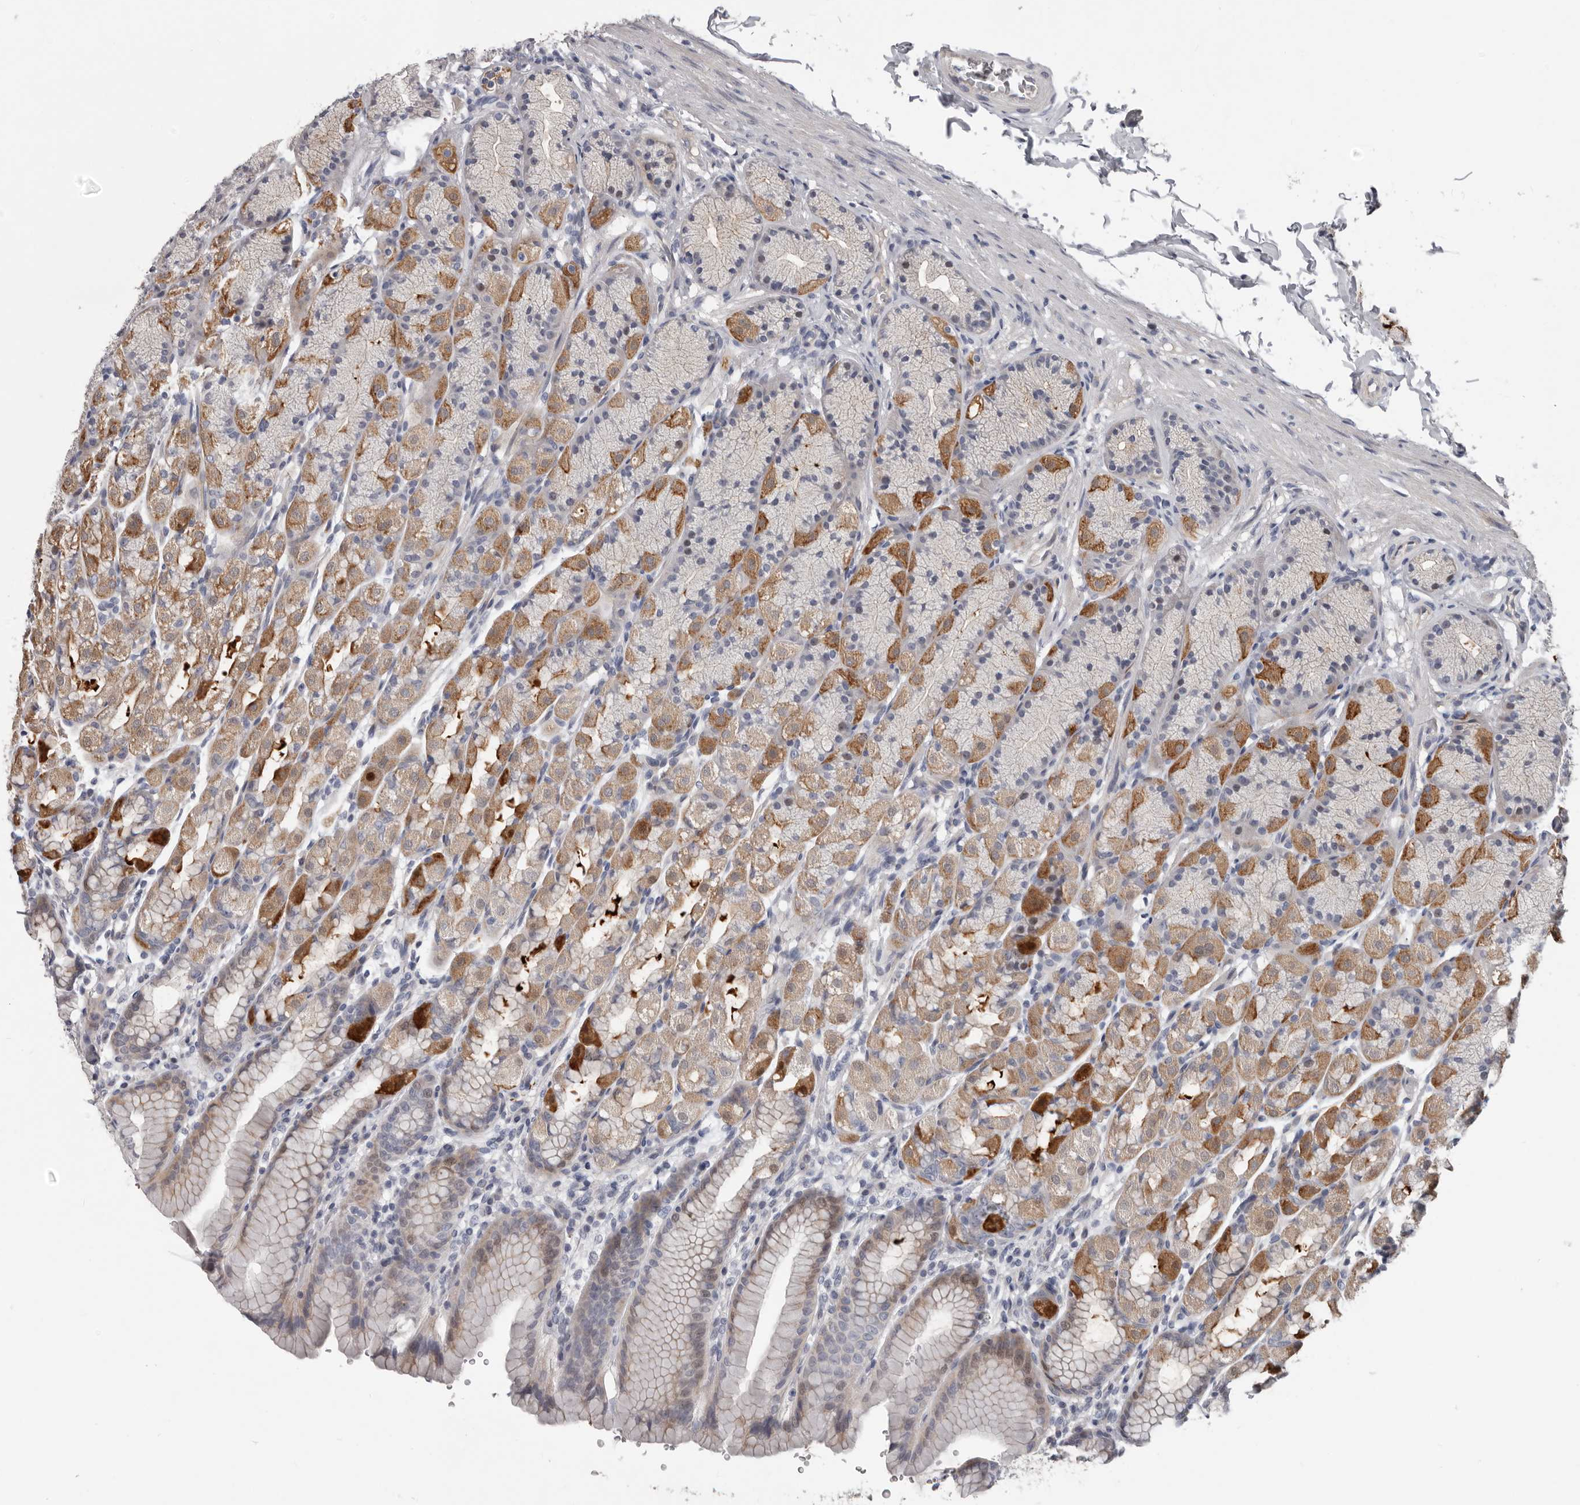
{"staining": {"intensity": "moderate", "quantity": "25%-75%", "location": "cytoplasmic/membranous"}, "tissue": "stomach", "cell_type": "Glandular cells", "image_type": "normal", "snomed": [{"axis": "morphology", "description": "Normal tissue, NOS"}, {"axis": "topography", "description": "Stomach"}], "caption": "Approximately 25%-75% of glandular cells in unremarkable human stomach show moderate cytoplasmic/membranous protein staining as visualized by brown immunohistochemical staining.", "gene": "RNF217", "patient": {"sex": "male", "age": 42}}